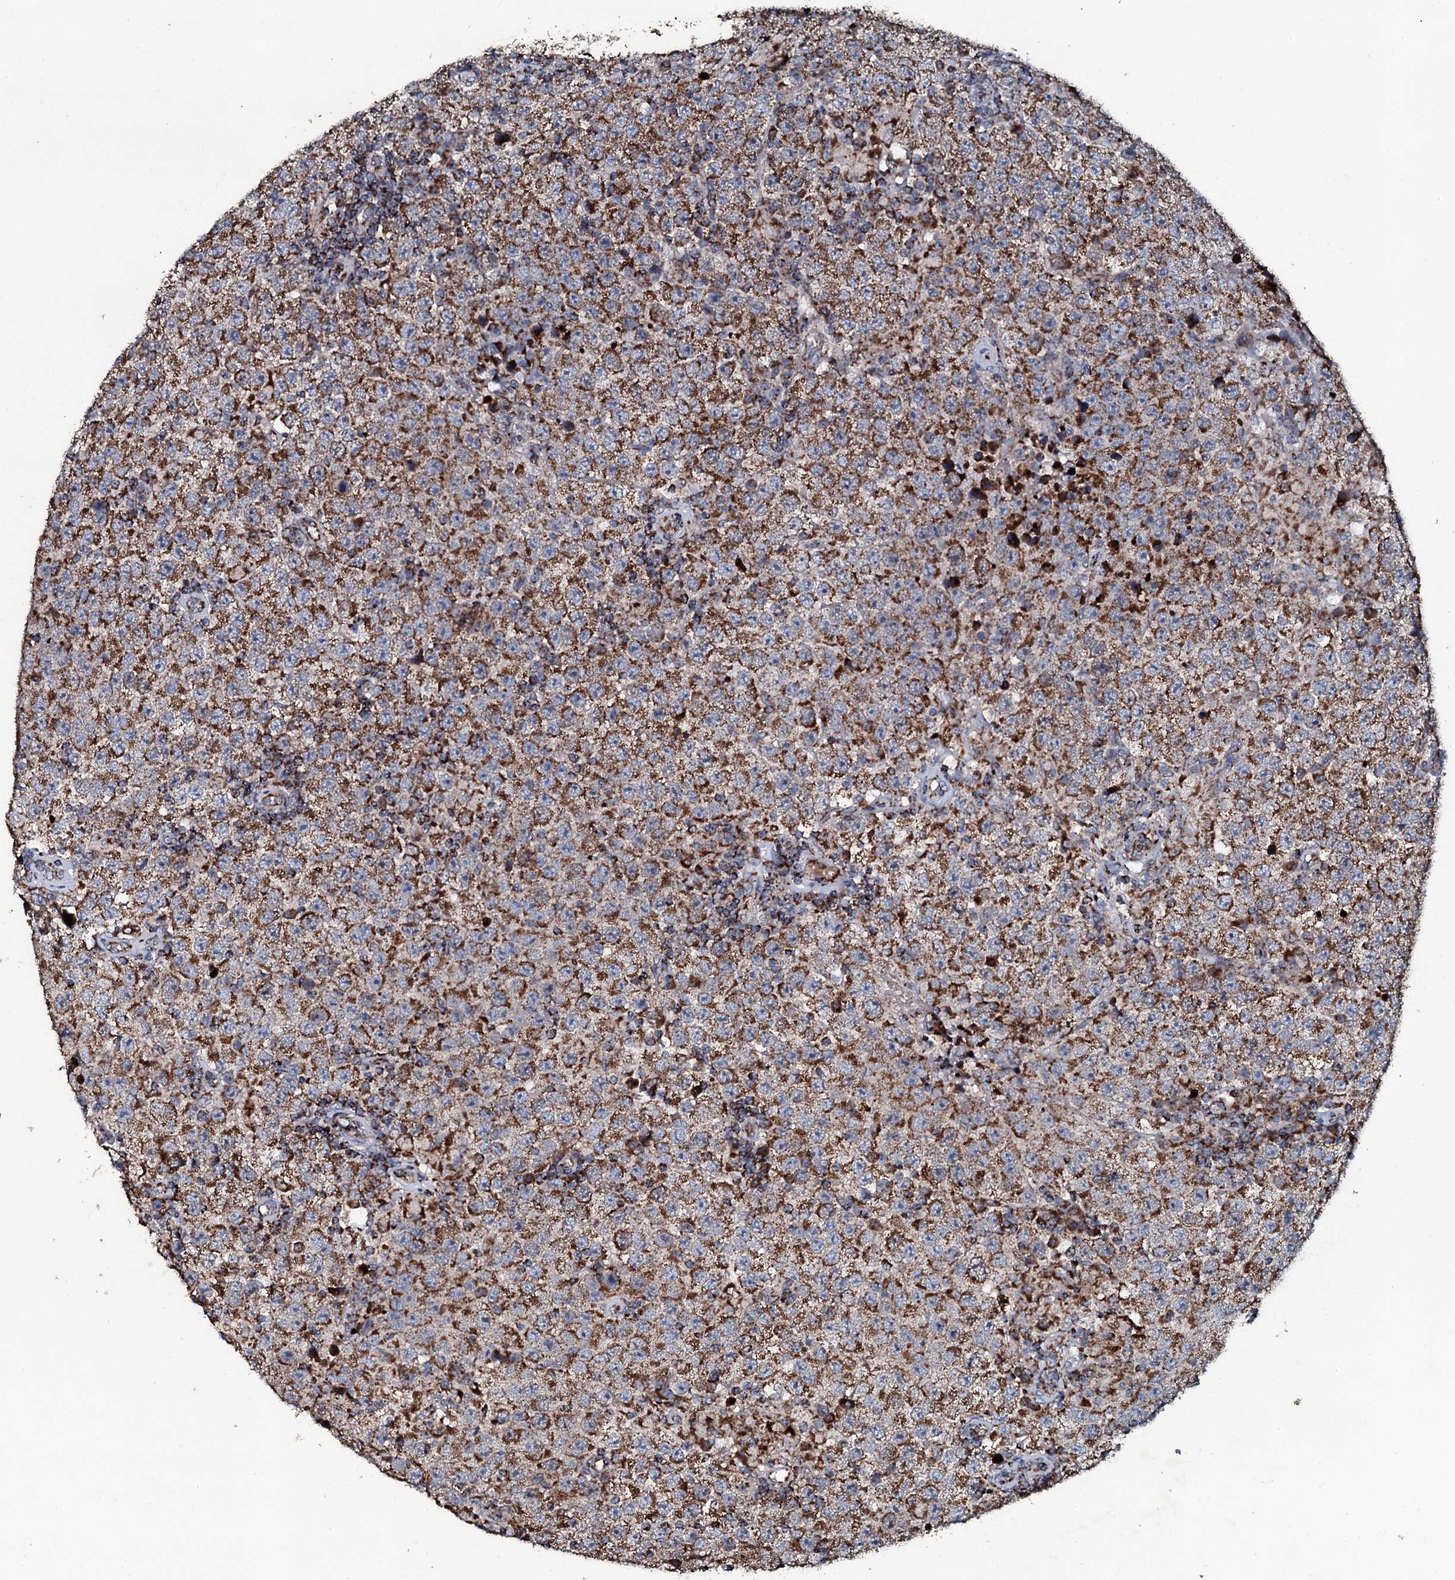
{"staining": {"intensity": "moderate", "quantity": ">75%", "location": "cytoplasmic/membranous"}, "tissue": "testis cancer", "cell_type": "Tumor cells", "image_type": "cancer", "snomed": [{"axis": "morphology", "description": "Normal tissue, NOS"}, {"axis": "morphology", "description": "Urothelial carcinoma, High grade"}, {"axis": "morphology", "description": "Seminoma, NOS"}, {"axis": "morphology", "description": "Carcinoma, Embryonal, NOS"}, {"axis": "topography", "description": "Urinary bladder"}, {"axis": "topography", "description": "Testis"}], "caption": "Immunohistochemistry staining of testis cancer, which shows medium levels of moderate cytoplasmic/membranous expression in approximately >75% of tumor cells indicating moderate cytoplasmic/membranous protein expression. The staining was performed using DAB (3,3'-diaminobenzidine) (brown) for protein detection and nuclei were counterstained in hematoxylin (blue).", "gene": "DYNC2I2", "patient": {"sex": "male", "age": 41}}